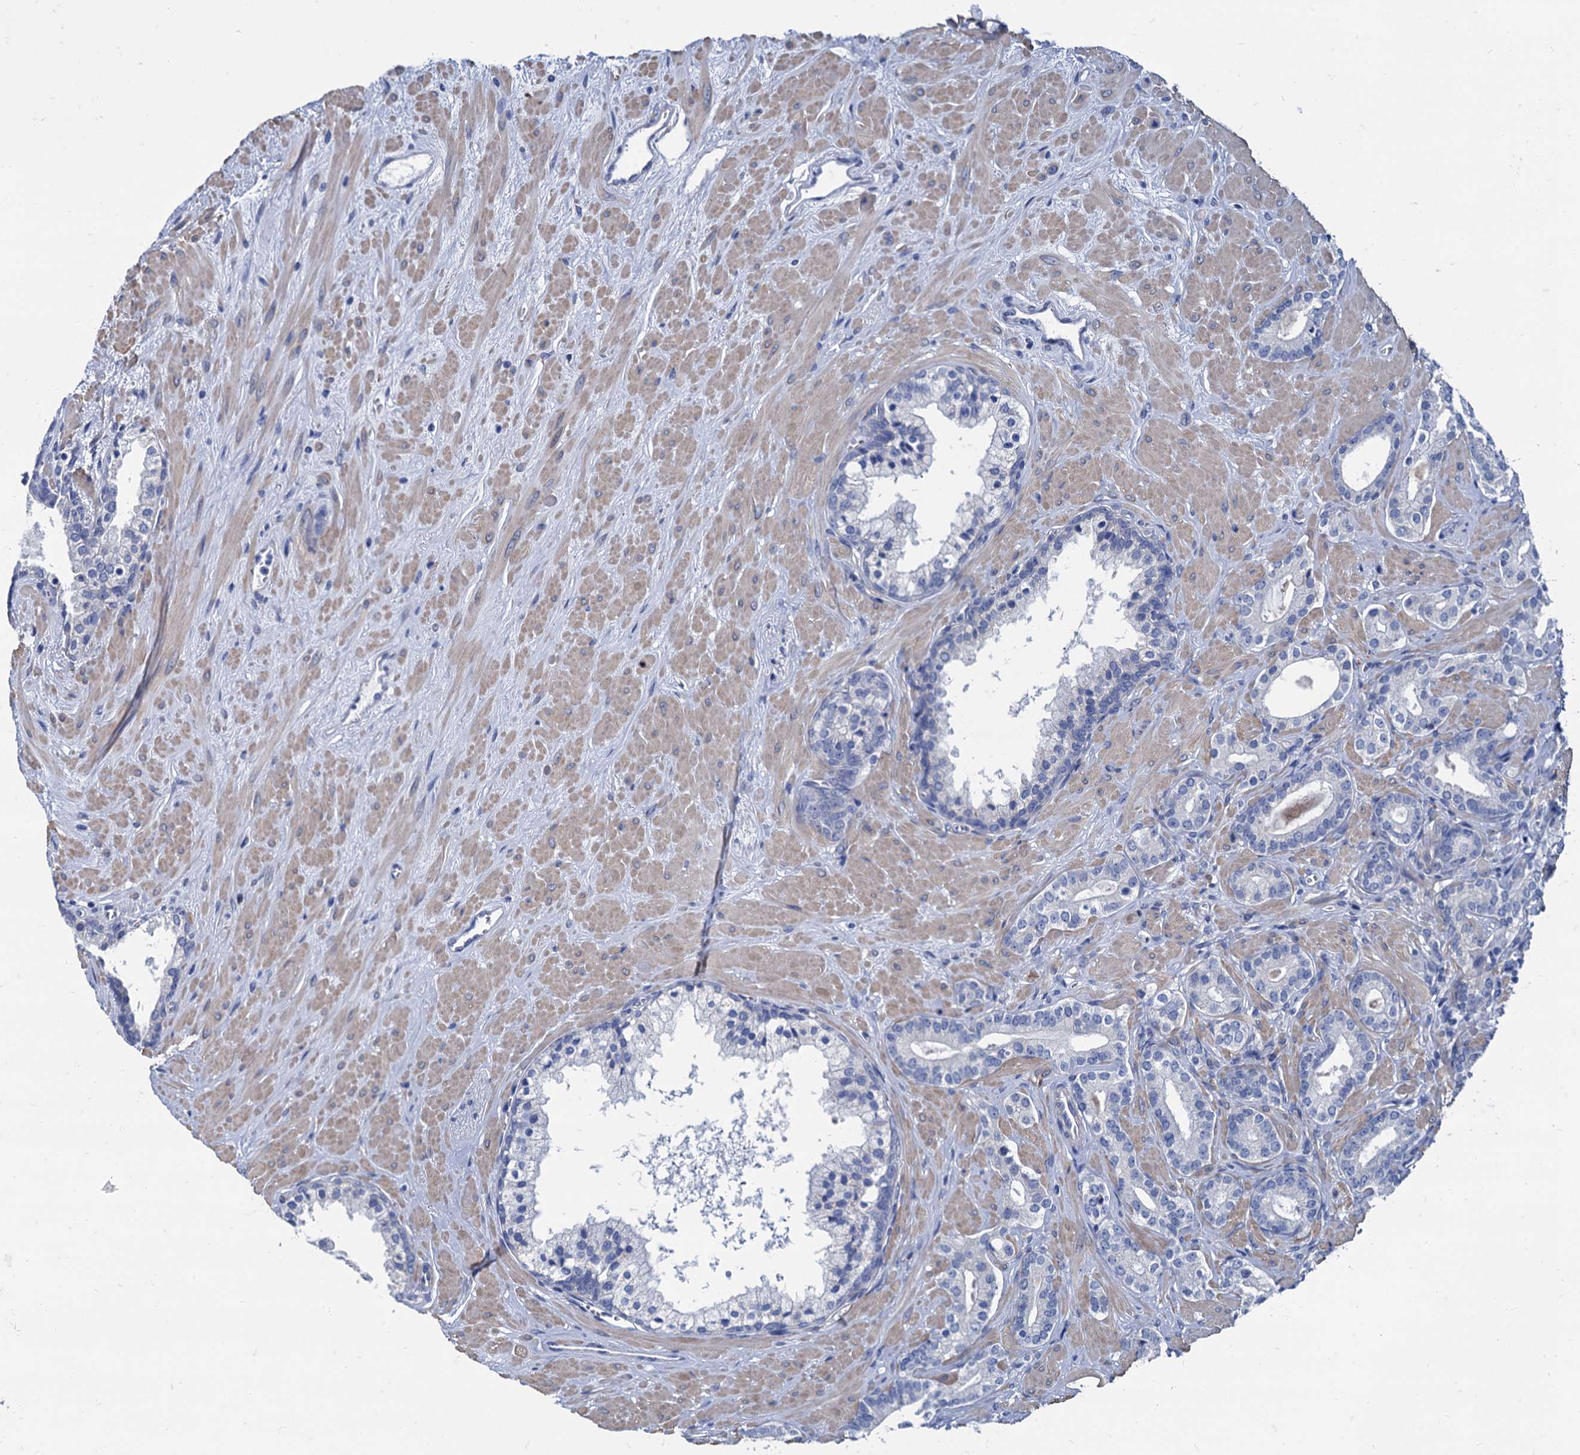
{"staining": {"intensity": "negative", "quantity": "none", "location": "none"}, "tissue": "prostate cancer", "cell_type": "Tumor cells", "image_type": "cancer", "snomed": [{"axis": "morphology", "description": "Adenocarcinoma, High grade"}, {"axis": "topography", "description": "Prostate"}], "caption": "This is a micrograph of immunohistochemistry staining of prostate adenocarcinoma (high-grade), which shows no expression in tumor cells.", "gene": "FOXR2", "patient": {"sex": "male", "age": 60}}